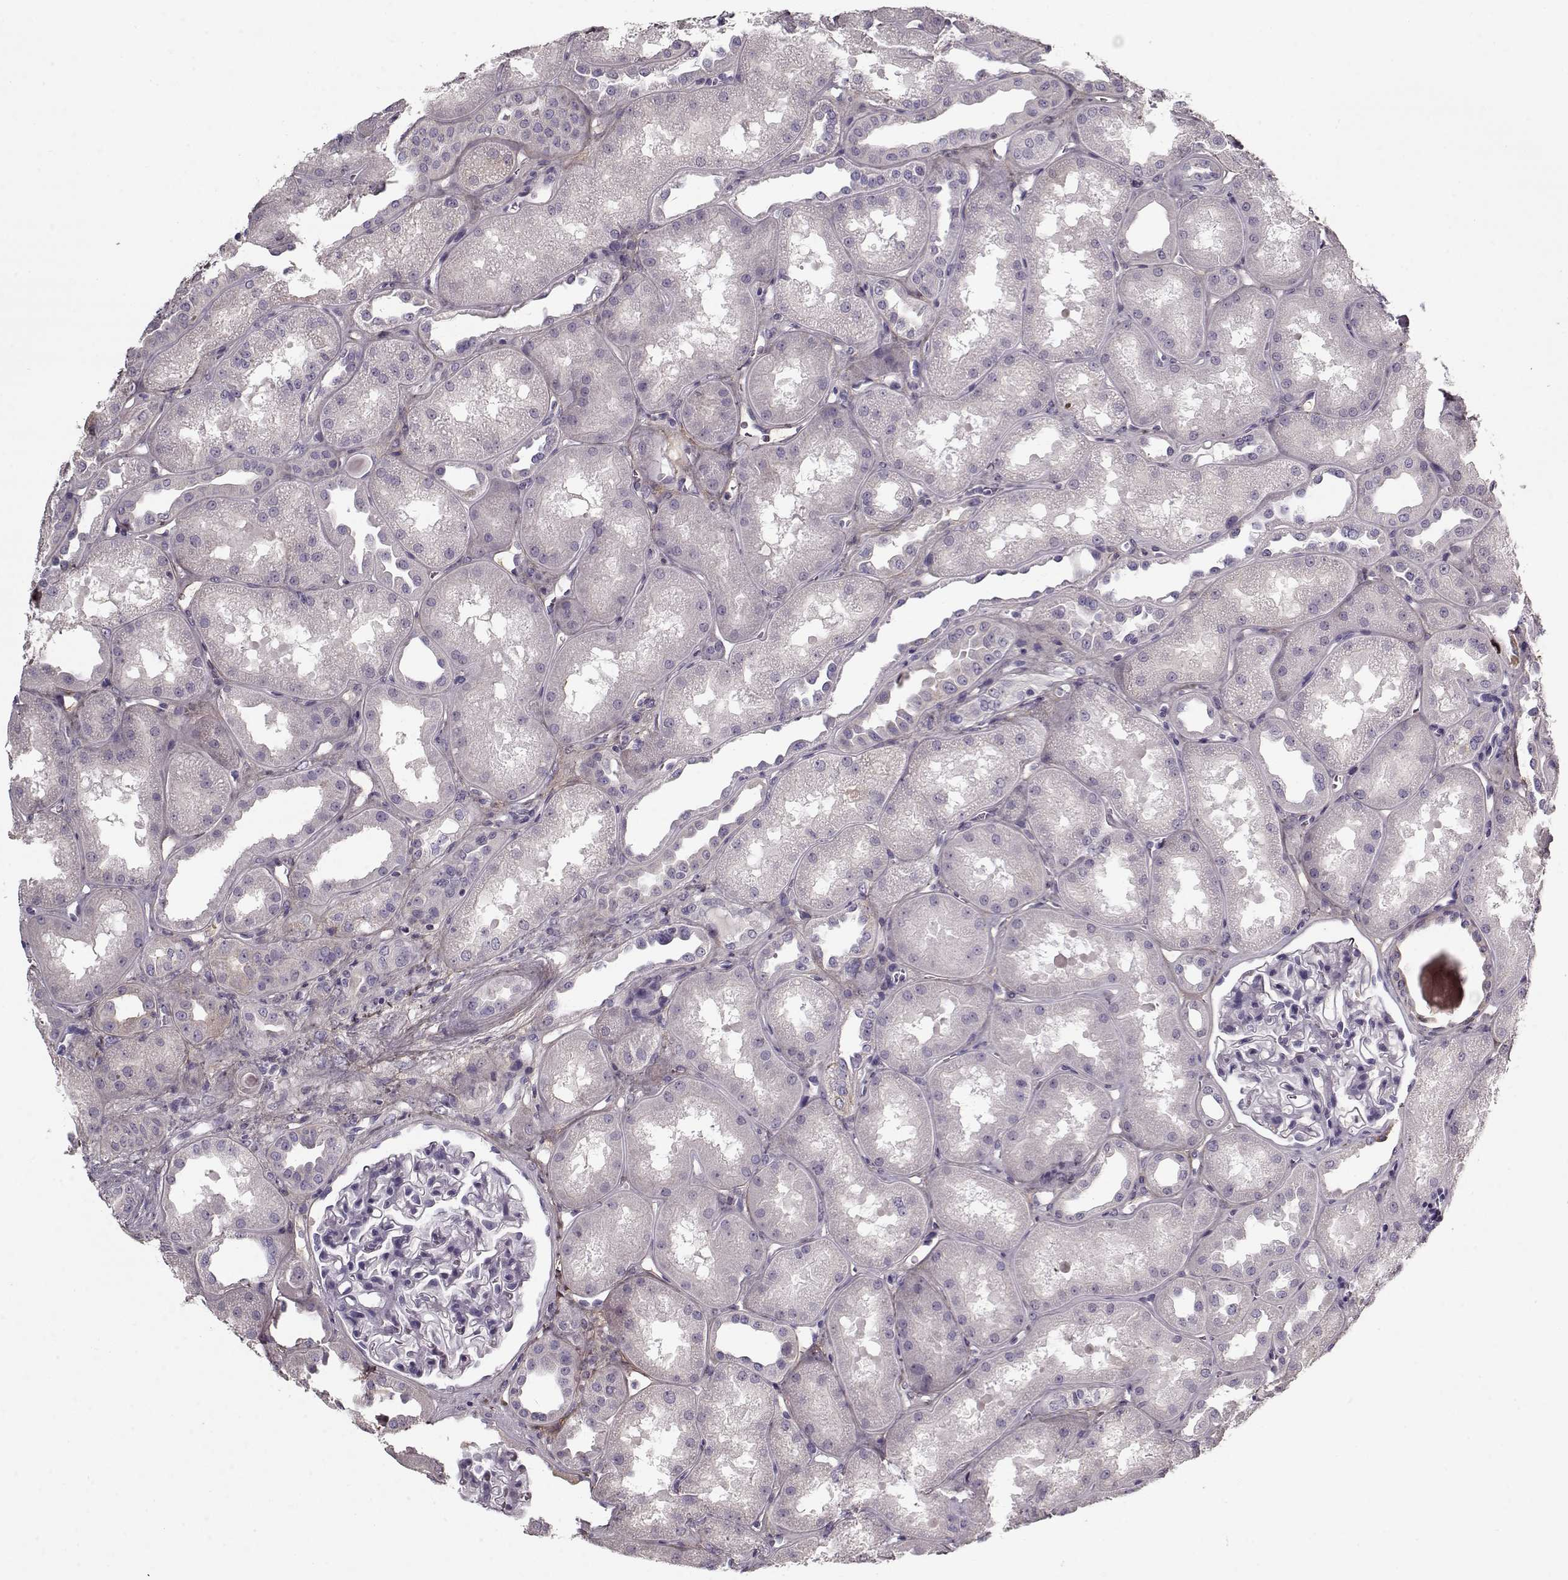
{"staining": {"intensity": "negative", "quantity": "none", "location": "none"}, "tissue": "kidney", "cell_type": "Cells in glomeruli", "image_type": "normal", "snomed": [{"axis": "morphology", "description": "Normal tissue, NOS"}, {"axis": "topography", "description": "Kidney"}], "caption": "Photomicrograph shows no protein positivity in cells in glomeruli of benign kidney.", "gene": "LUM", "patient": {"sex": "male", "age": 61}}